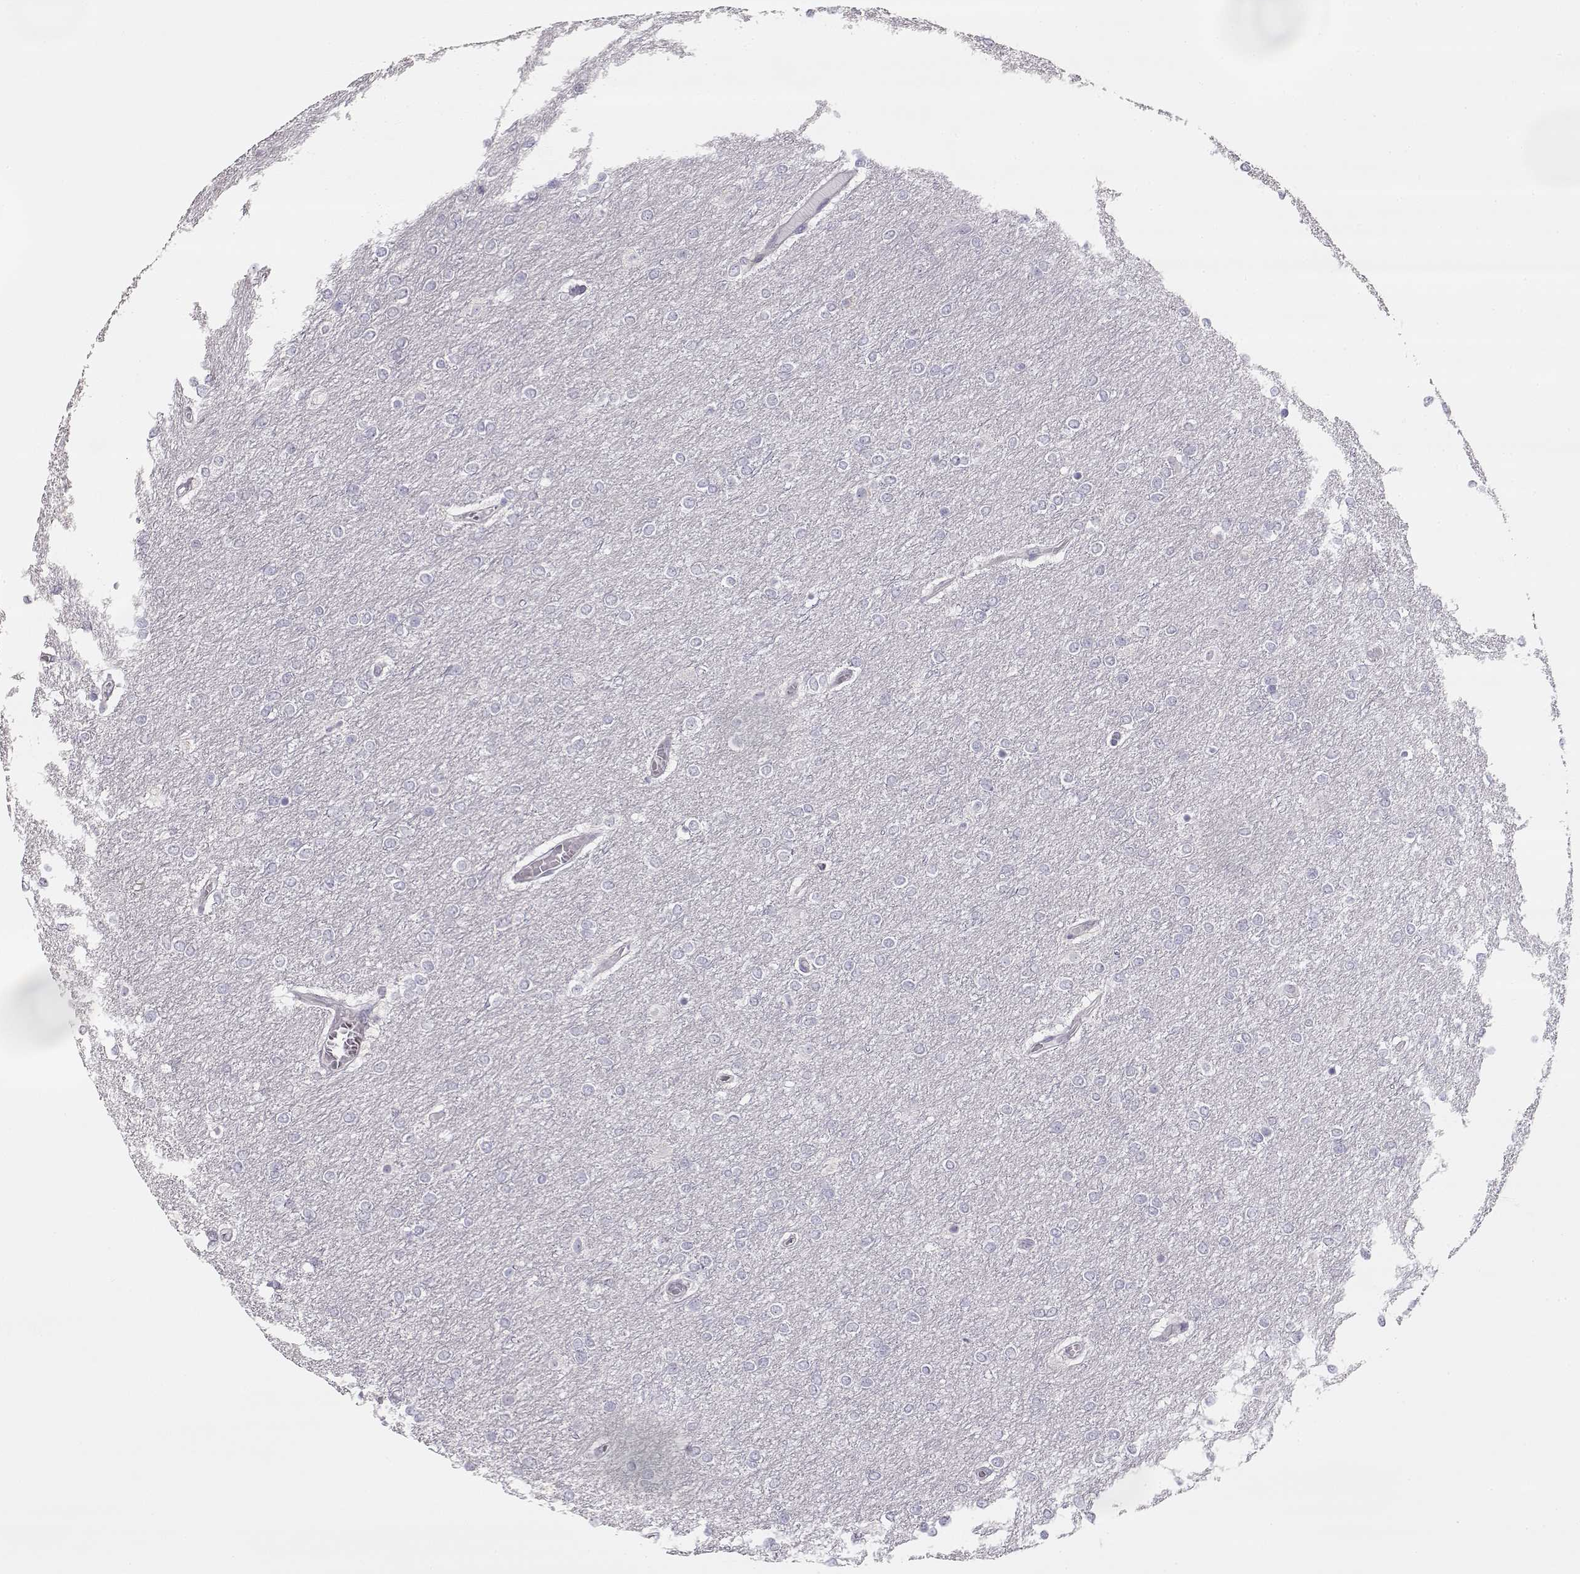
{"staining": {"intensity": "negative", "quantity": "none", "location": "none"}, "tissue": "glioma", "cell_type": "Tumor cells", "image_type": "cancer", "snomed": [{"axis": "morphology", "description": "Glioma, malignant, High grade"}, {"axis": "topography", "description": "Brain"}], "caption": "Immunohistochemistry of human glioma demonstrates no staining in tumor cells.", "gene": "GLIPR1L2", "patient": {"sex": "female", "age": 61}}